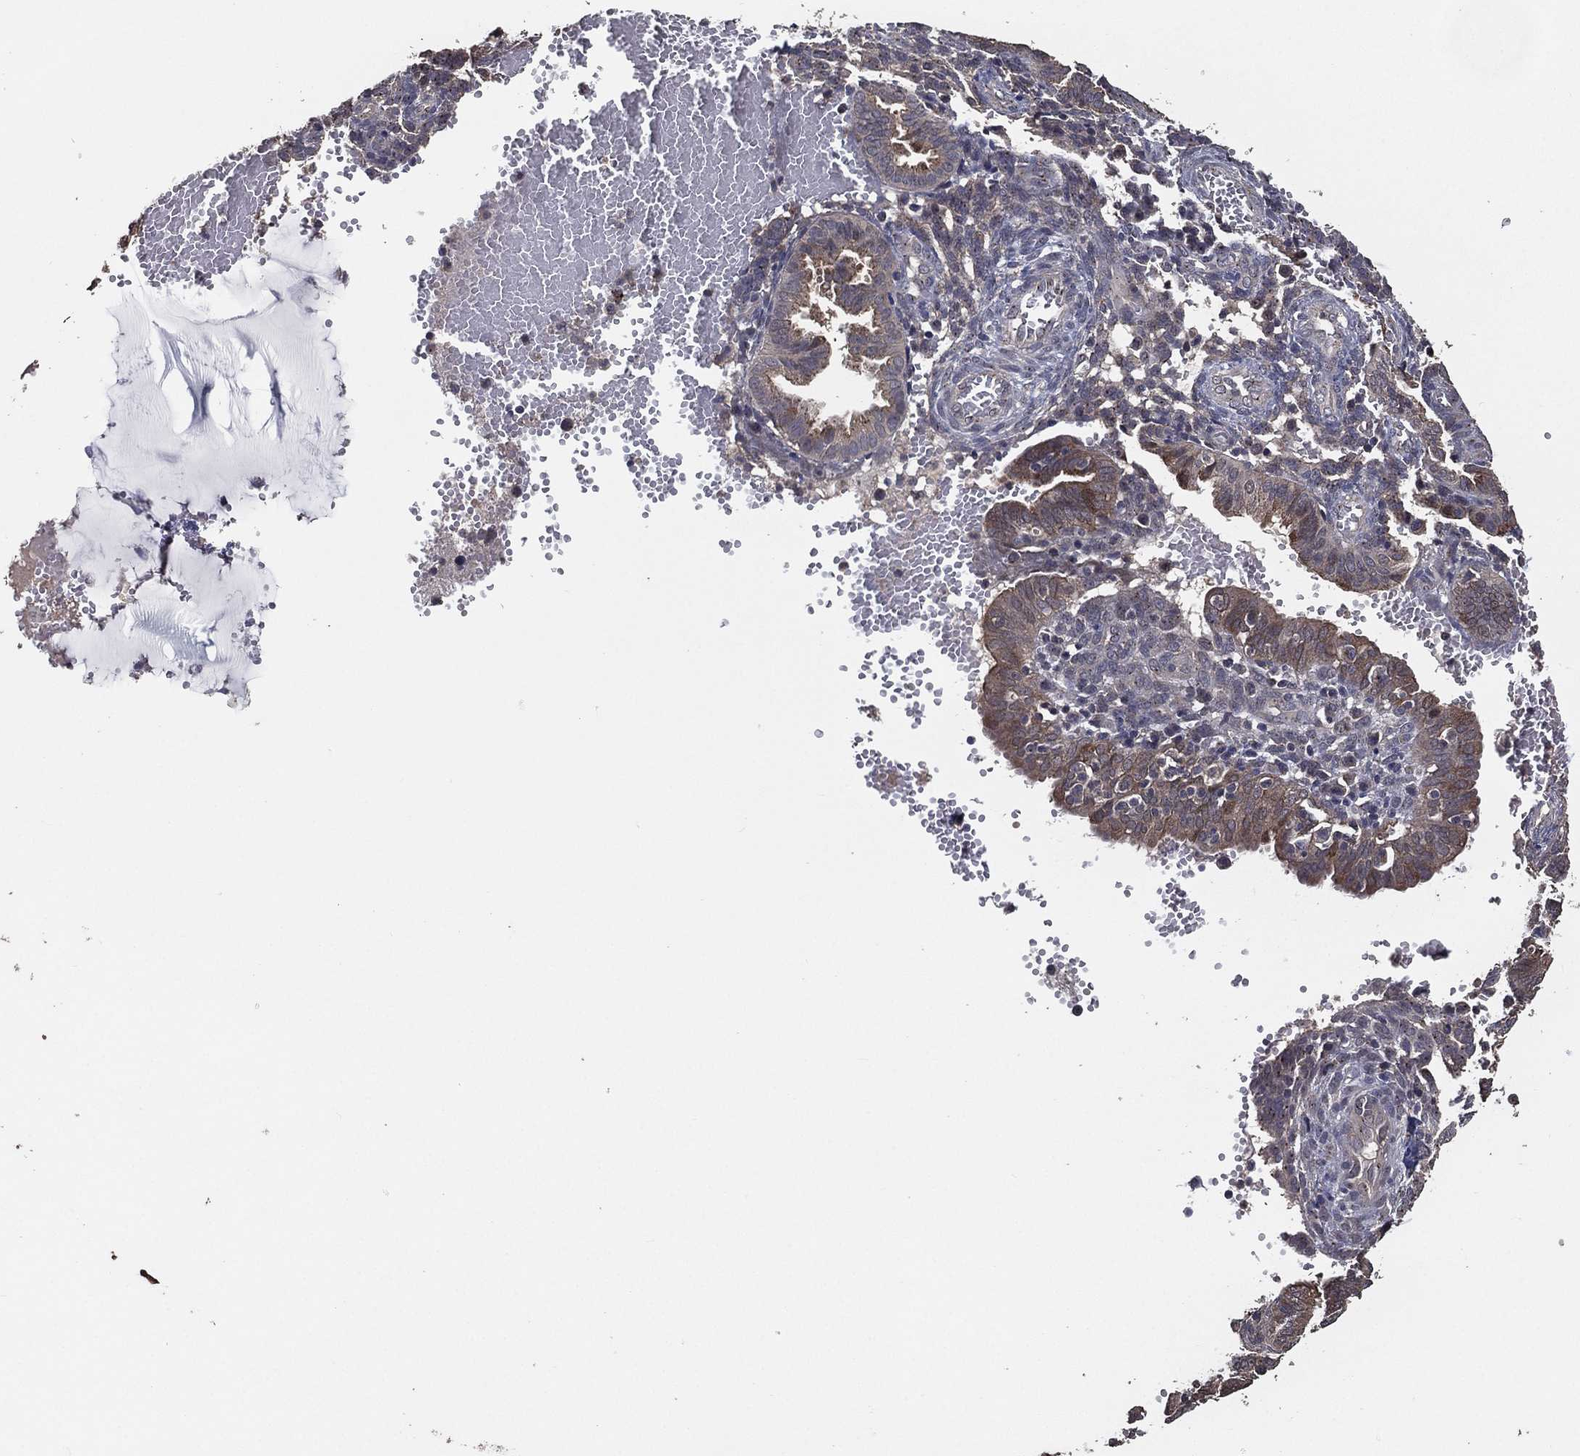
{"staining": {"intensity": "negative", "quantity": "none", "location": "none"}, "tissue": "endometrium", "cell_type": "Cells in endometrial stroma", "image_type": "normal", "snomed": [{"axis": "morphology", "description": "Normal tissue, NOS"}, {"axis": "topography", "description": "Endometrium"}], "caption": "Endometrium was stained to show a protein in brown. There is no significant expression in cells in endometrial stroma. The staining was performed using DAB (3,3'-diaminobenzidine) to visualize the protein expression in brown, while the nuclei were stained in blue with hematoxylin (Magnification: 20x).", "gene": "PCNT", "patient": {"sex": "female", "age": 42}}